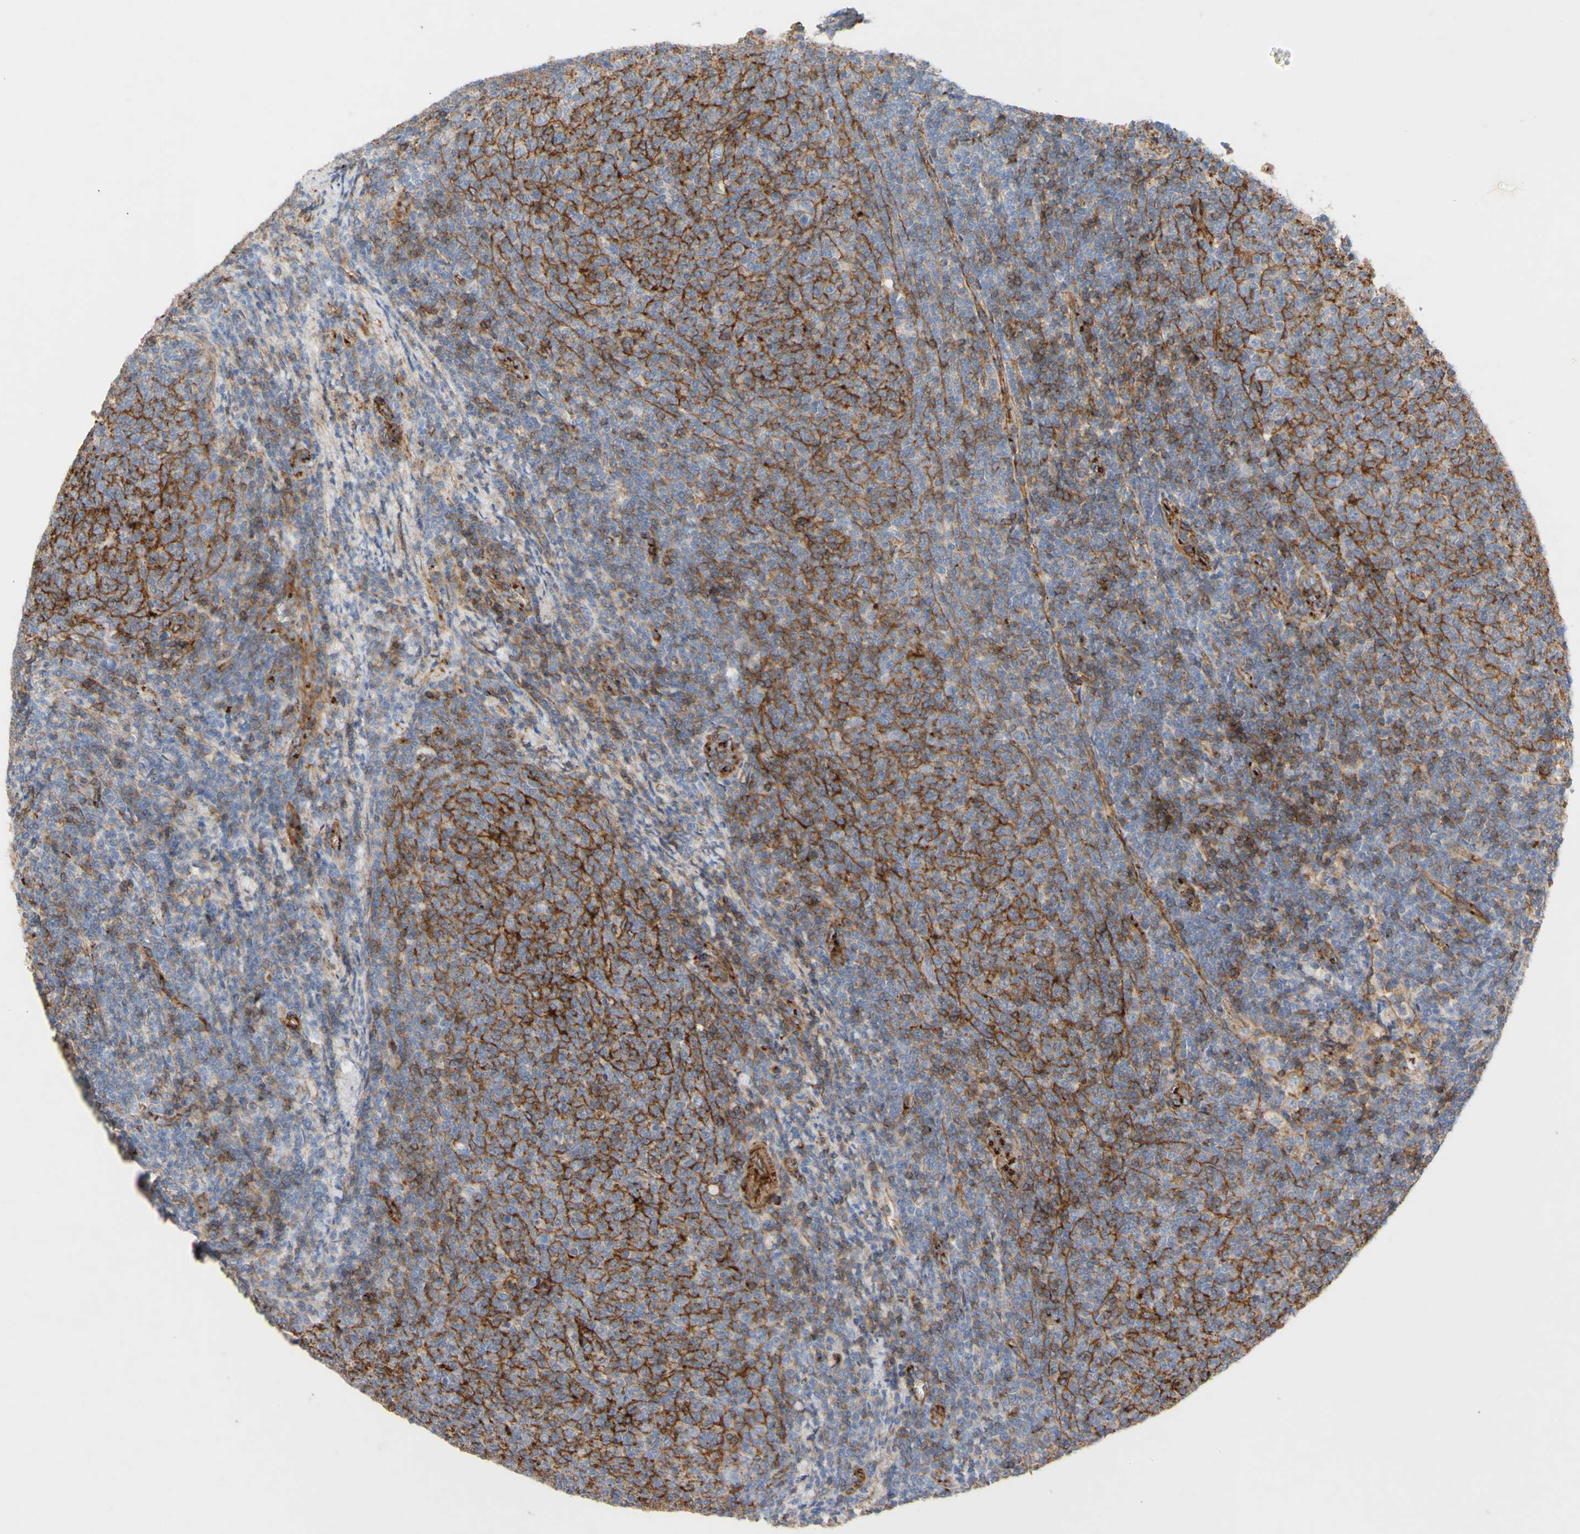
{"staining": {"intensity": "strong", "quantity": ">75%", "location": "cytoplasmic/membranous"}, "tissue": "lymphoma", "cell_type": "Tumor cells", "image_type": "cancer", "snomed": [{"axis": "morphology", "description": "Malignant lymphoma, non-Hodgkin's type, Low grade"}, {"axis": "topography", "description": "Lymph node"}], "caption": "Tumor cells reveal strong cytoplasmic/membranous staining in about >75% of cells in lymphoma.", "gene": "ATP2A3", "patient": {"sex": "male", "age": 66}}